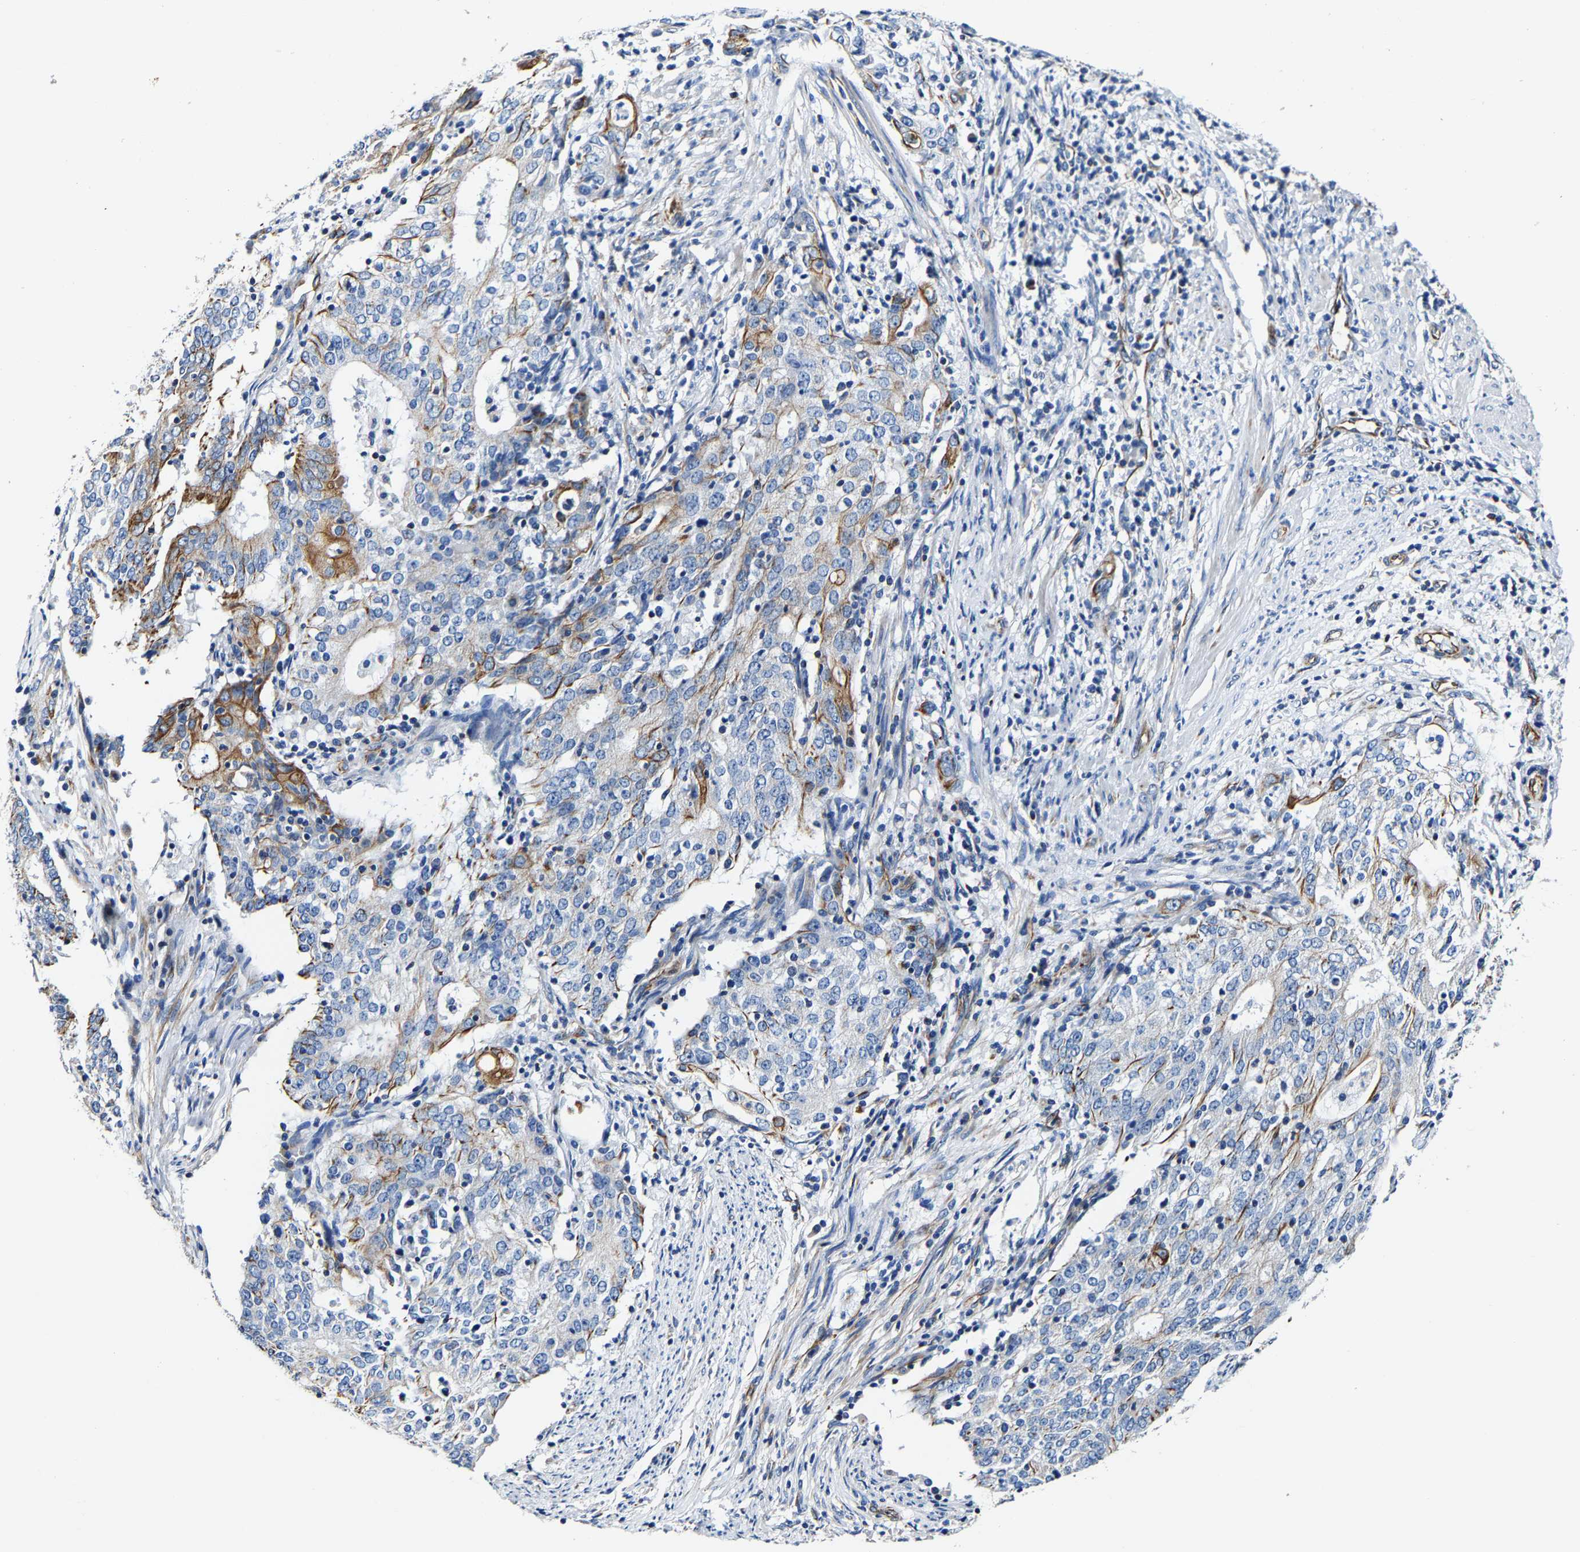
{"staining": {"intensity": "moderate", "quantity": "<25%", "location": "cytoplasmic/membranous"}, "tissue": "cervical cancer", "cell_type": "Tumor cells", "image_type": "cancer", "snomed": [{"axis": "morphology", "description": "Adenocarcinoma, NOS"}, {"axis": "topography", "description": "Cervix"}], "caption": "IHC (DAB (3,3'-diaminobenzidine)) staining of cervical adenocarcinoma demonstrates moderate cytoplasmic/membranous protein expression in approximately <25% of tumor cells.", "gene": "MMEL1", "patient": {"sex": "female", "age": 44}}